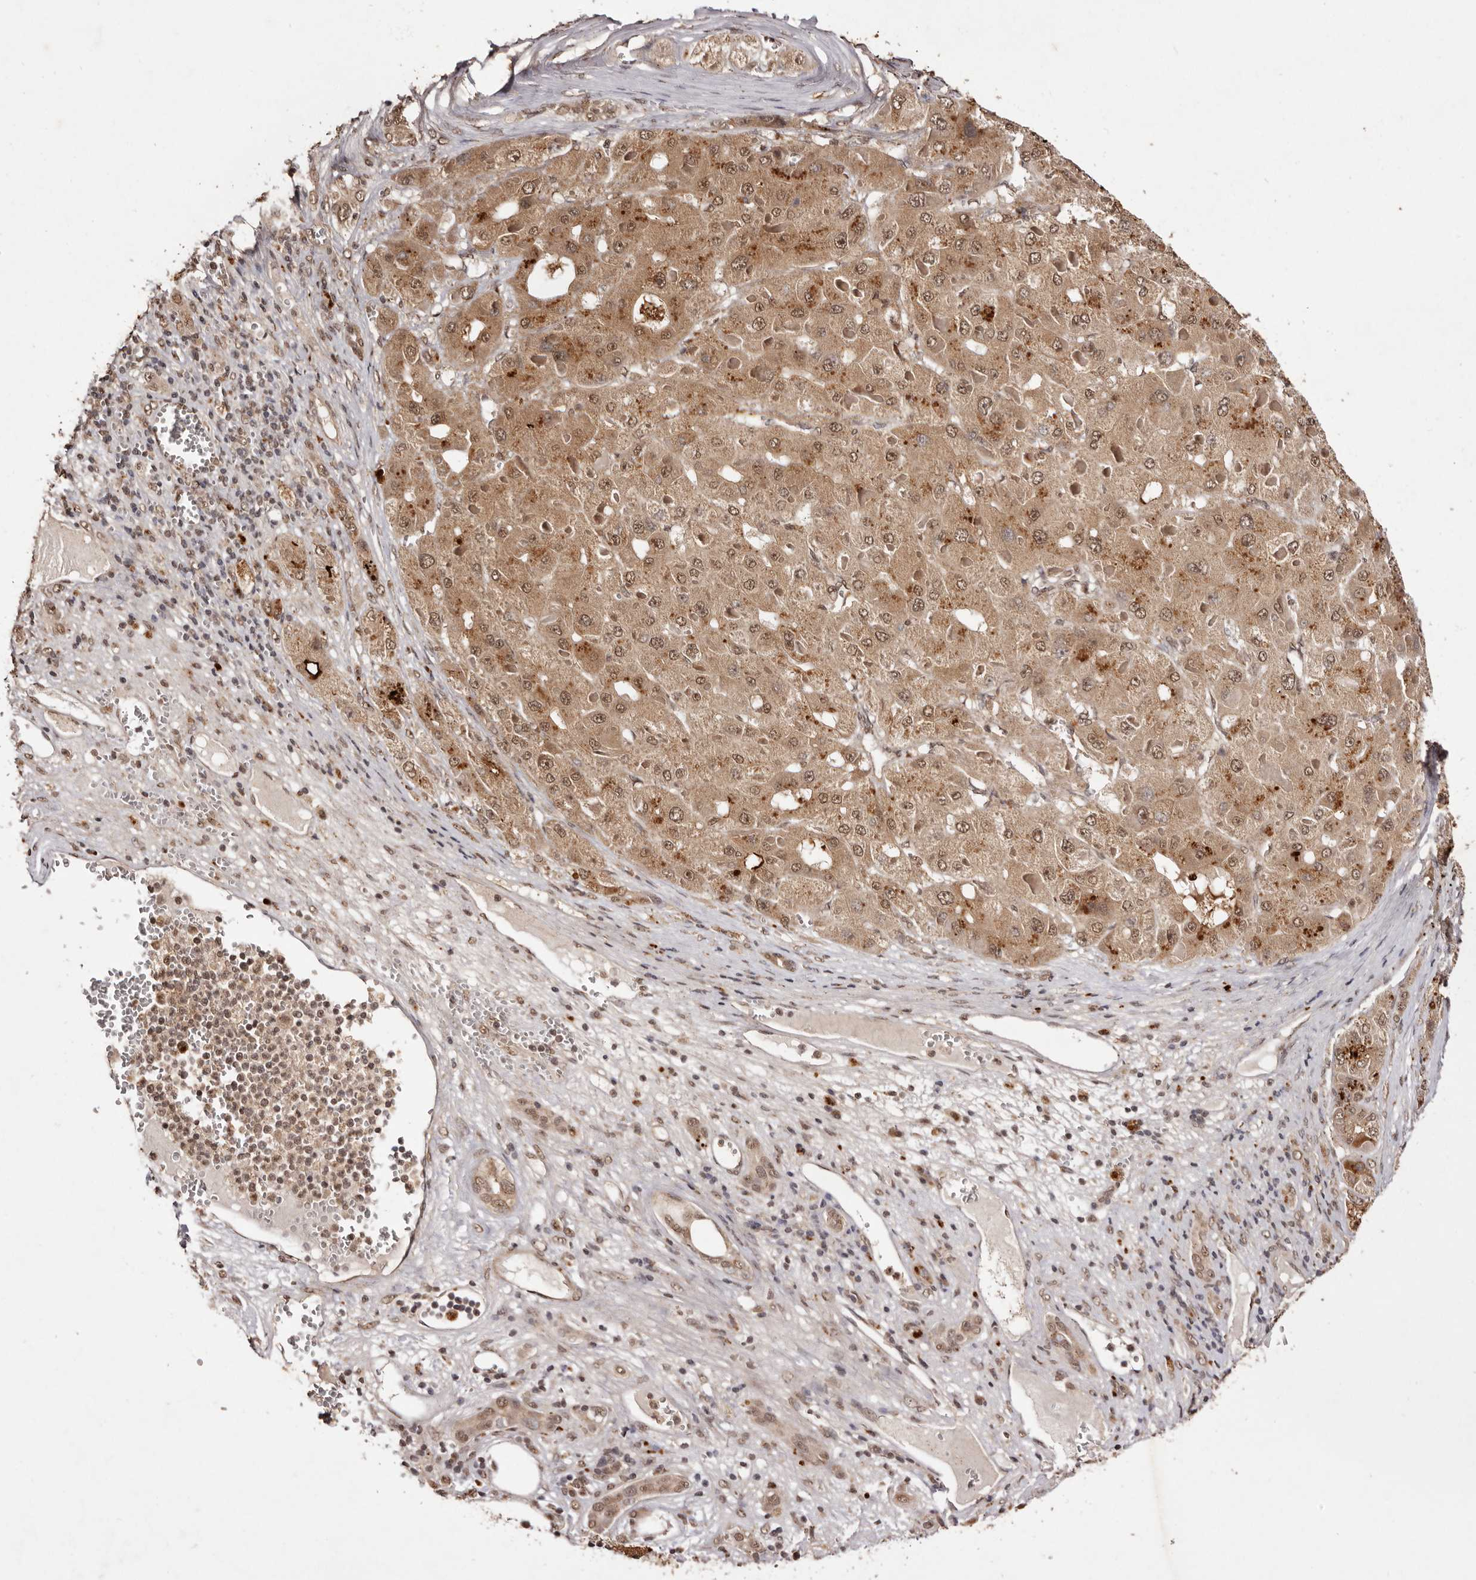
{"staining": {"intensity": "moderate", "quantity": ">75%", "location": "cytoplasmic/membranous,nuclear"}, "tissue": "liver cancer", "cell_type": "Tumor cells", "image_type": "cancer", "snomed": [{"axis": "morphology", "description": "Carcinoma, Hepatocellular, NOS"}, {"axis": "topography", "description": "Liver"}], "caption": "Immunohistochemical staining of liver hepatocellular carcinoma demonstrates medium levels of moderate cytoplasmic/membranous and nuclear protein staining in about >75% of tumor cells. The staining is performed using DAB brown chromogen to label protein expression. The nuclei are counter-stained blue using hematoxylin.", "gene": "NOTCH1", "patient": {"sex": "female", "age": 73}}